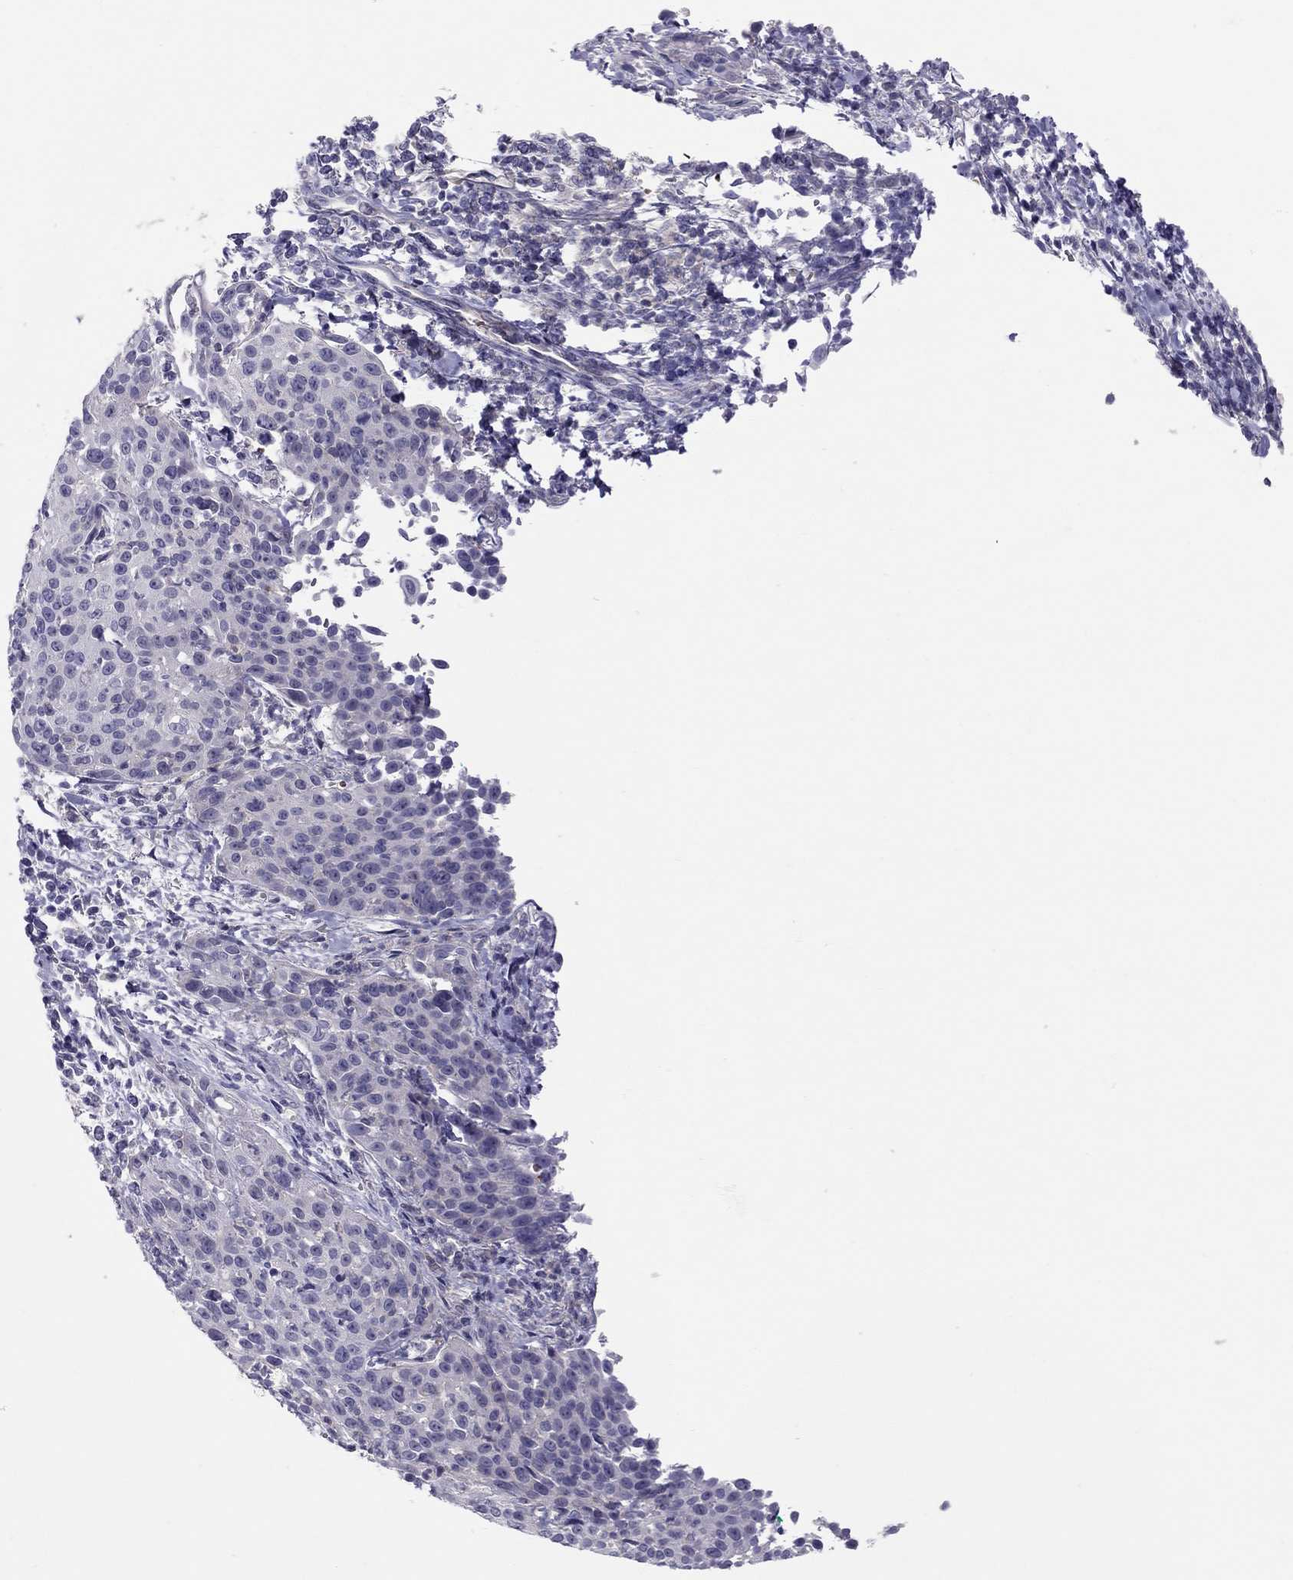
{"staining": {"intensity": "negative", "quantity": "none", "location": "none"}, "tissue": "cervical cancer", "cell_type": "Tumor cells", "image_type": "cancer", "snomed": [{"axis": "morphology", "description": "Squamous cell carcinoma, NOS"}, {"axis": "topography", "description": "Cervix"}], "caption": "Cervical squamous cell carcinoma was stained to show a protein in brown. There is no significant expression in tumor cells.", "gene": "FRMD1", "patient": {"sex": "female", "age": 26}}